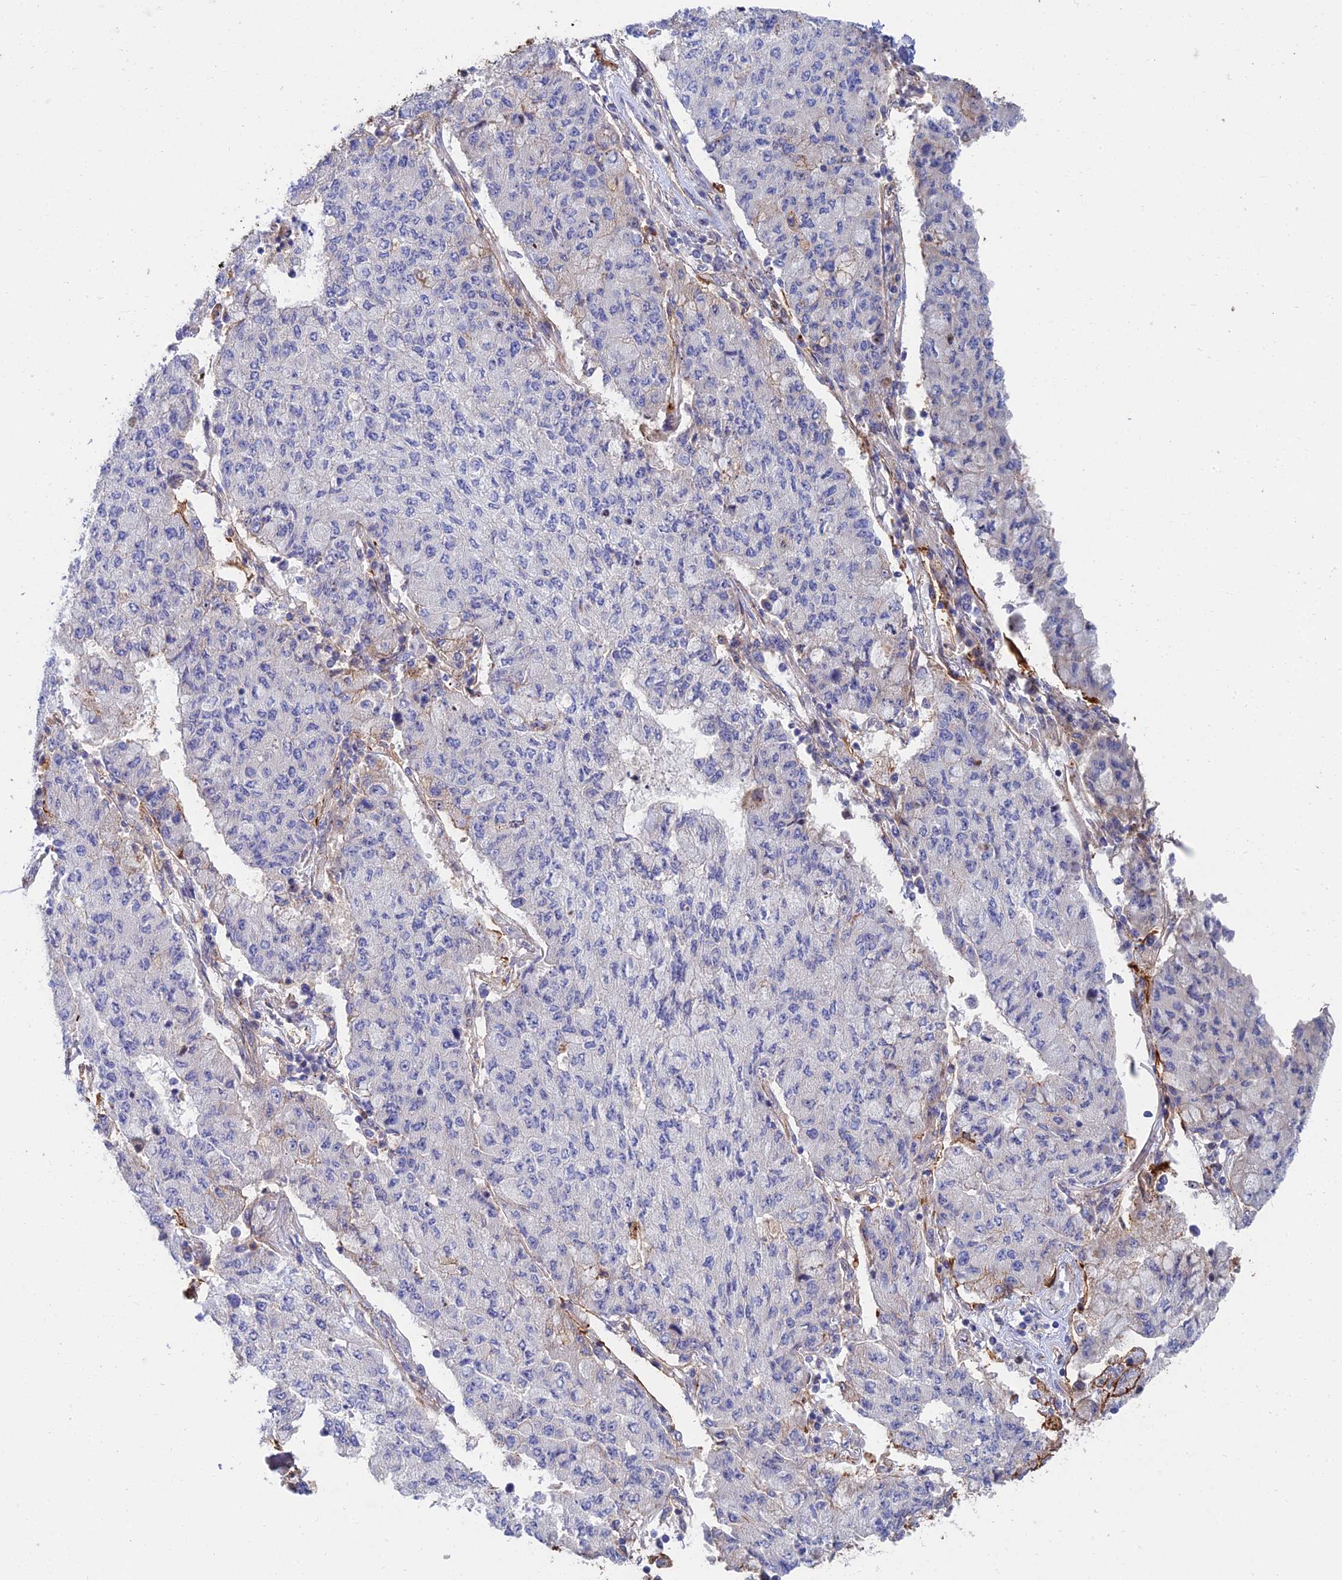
{"staining": {"intensity": "negative", "quantity": "none", "location": "none"}, "tissue": "lung cancer", "cell_type": "Tumor cells", "image_type": "cancer", "snomed": [{"axis": "morphology", "description": "Squamous cell carcinoma, NOS"}, {"axis": "topography", "description": "Lung"}], "caption": "This is an immunohistochemistry image of lung cancer. There is no expression in tumor cells.", "gene": "TRIM43B", "patient": {"sex": "male", "age": 74}}